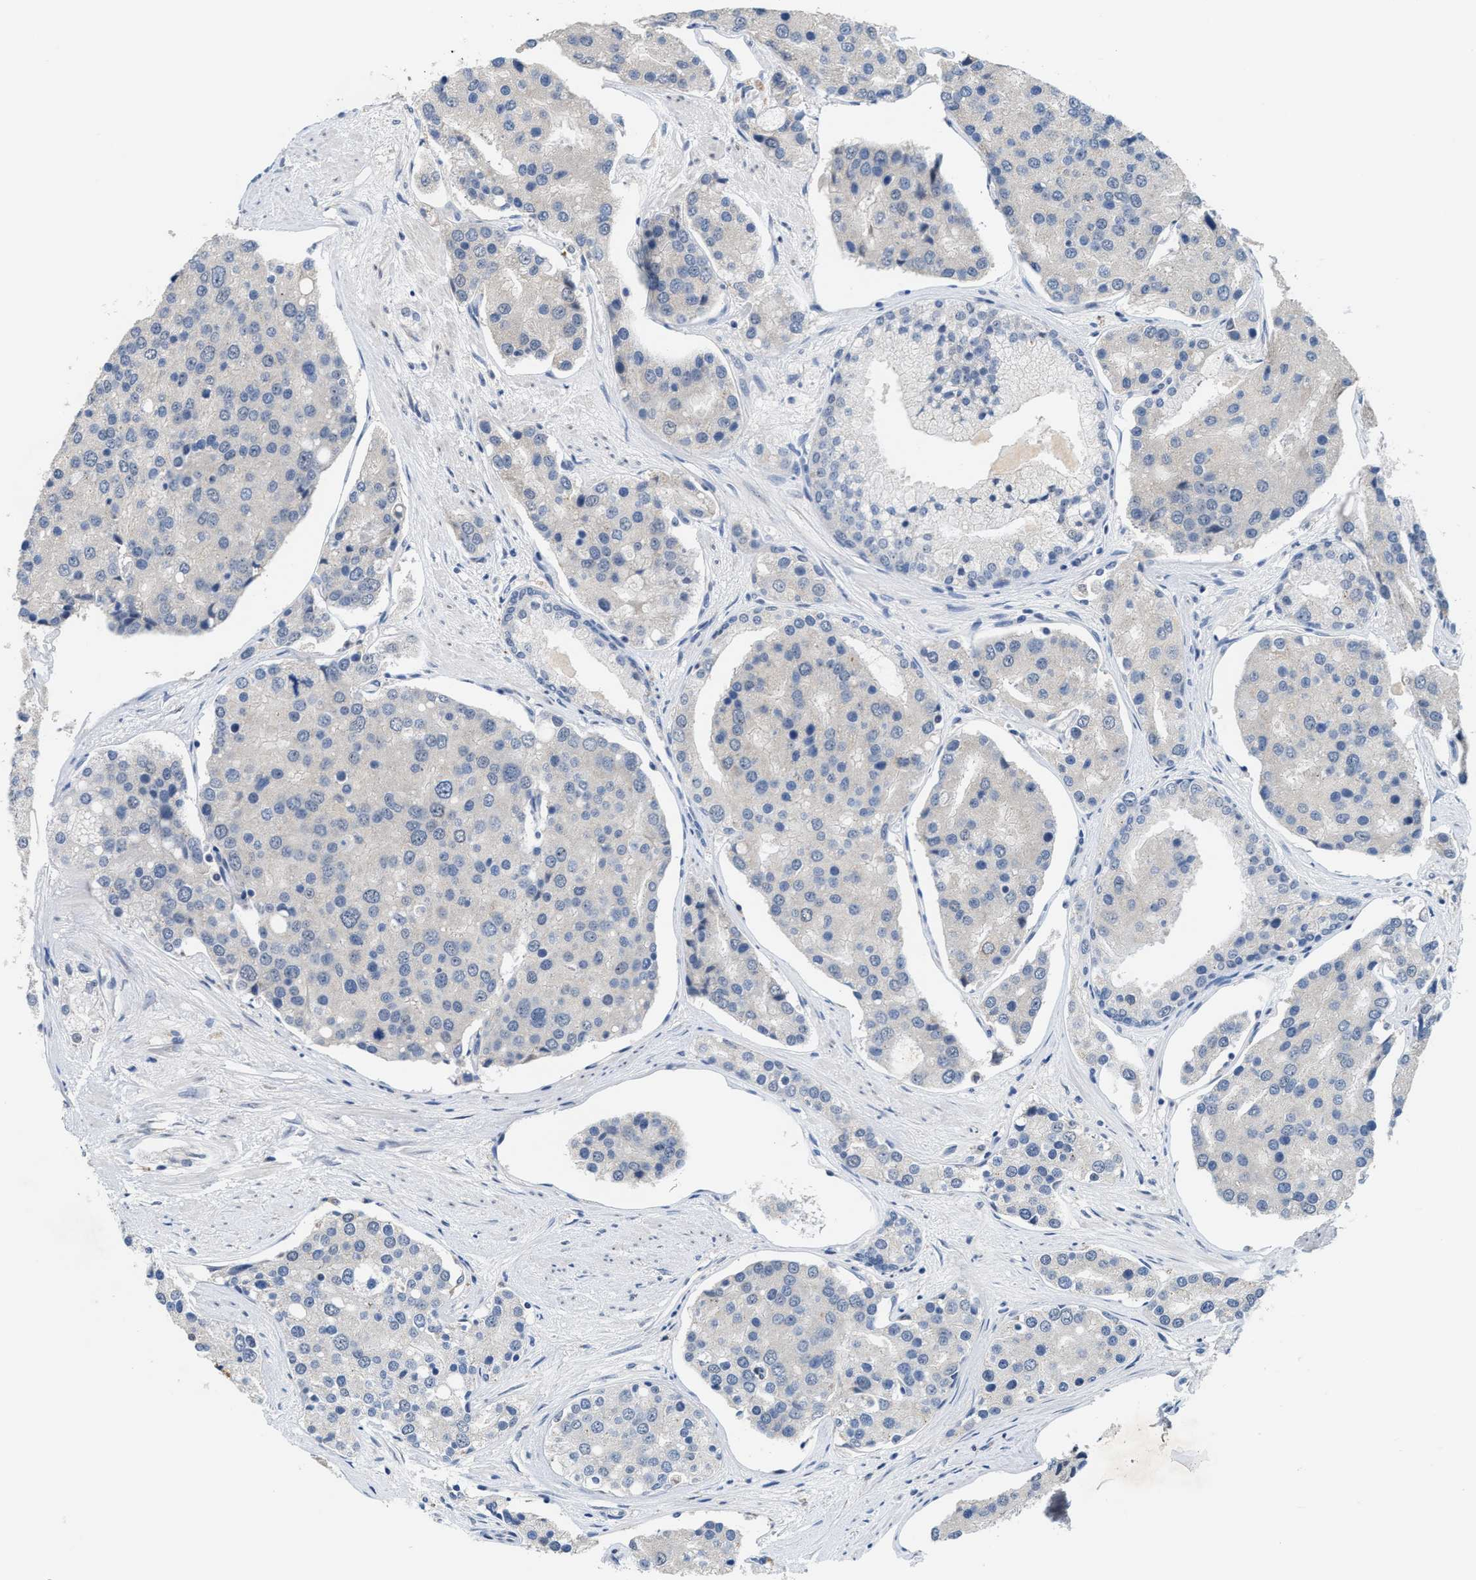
{"staining": {"intensity": "negative", "quantity": "none", "location": "none"}, "tissue": "prostate cancer", "cell_type": "Tumor cells", "image_type": "cancer", "snomed": [{"axis": "morphology", "description": "Adenocarcinoma, High grade"}, {"axis": "topography", "description": "Prostate"}], "caption": "Image shows no protein staining in tumor cells of prostate cancer (high-grade adenocarcinoma) tissue.", "gene": "ZNF783", "patient": {"sex": "male", "age": 50}}